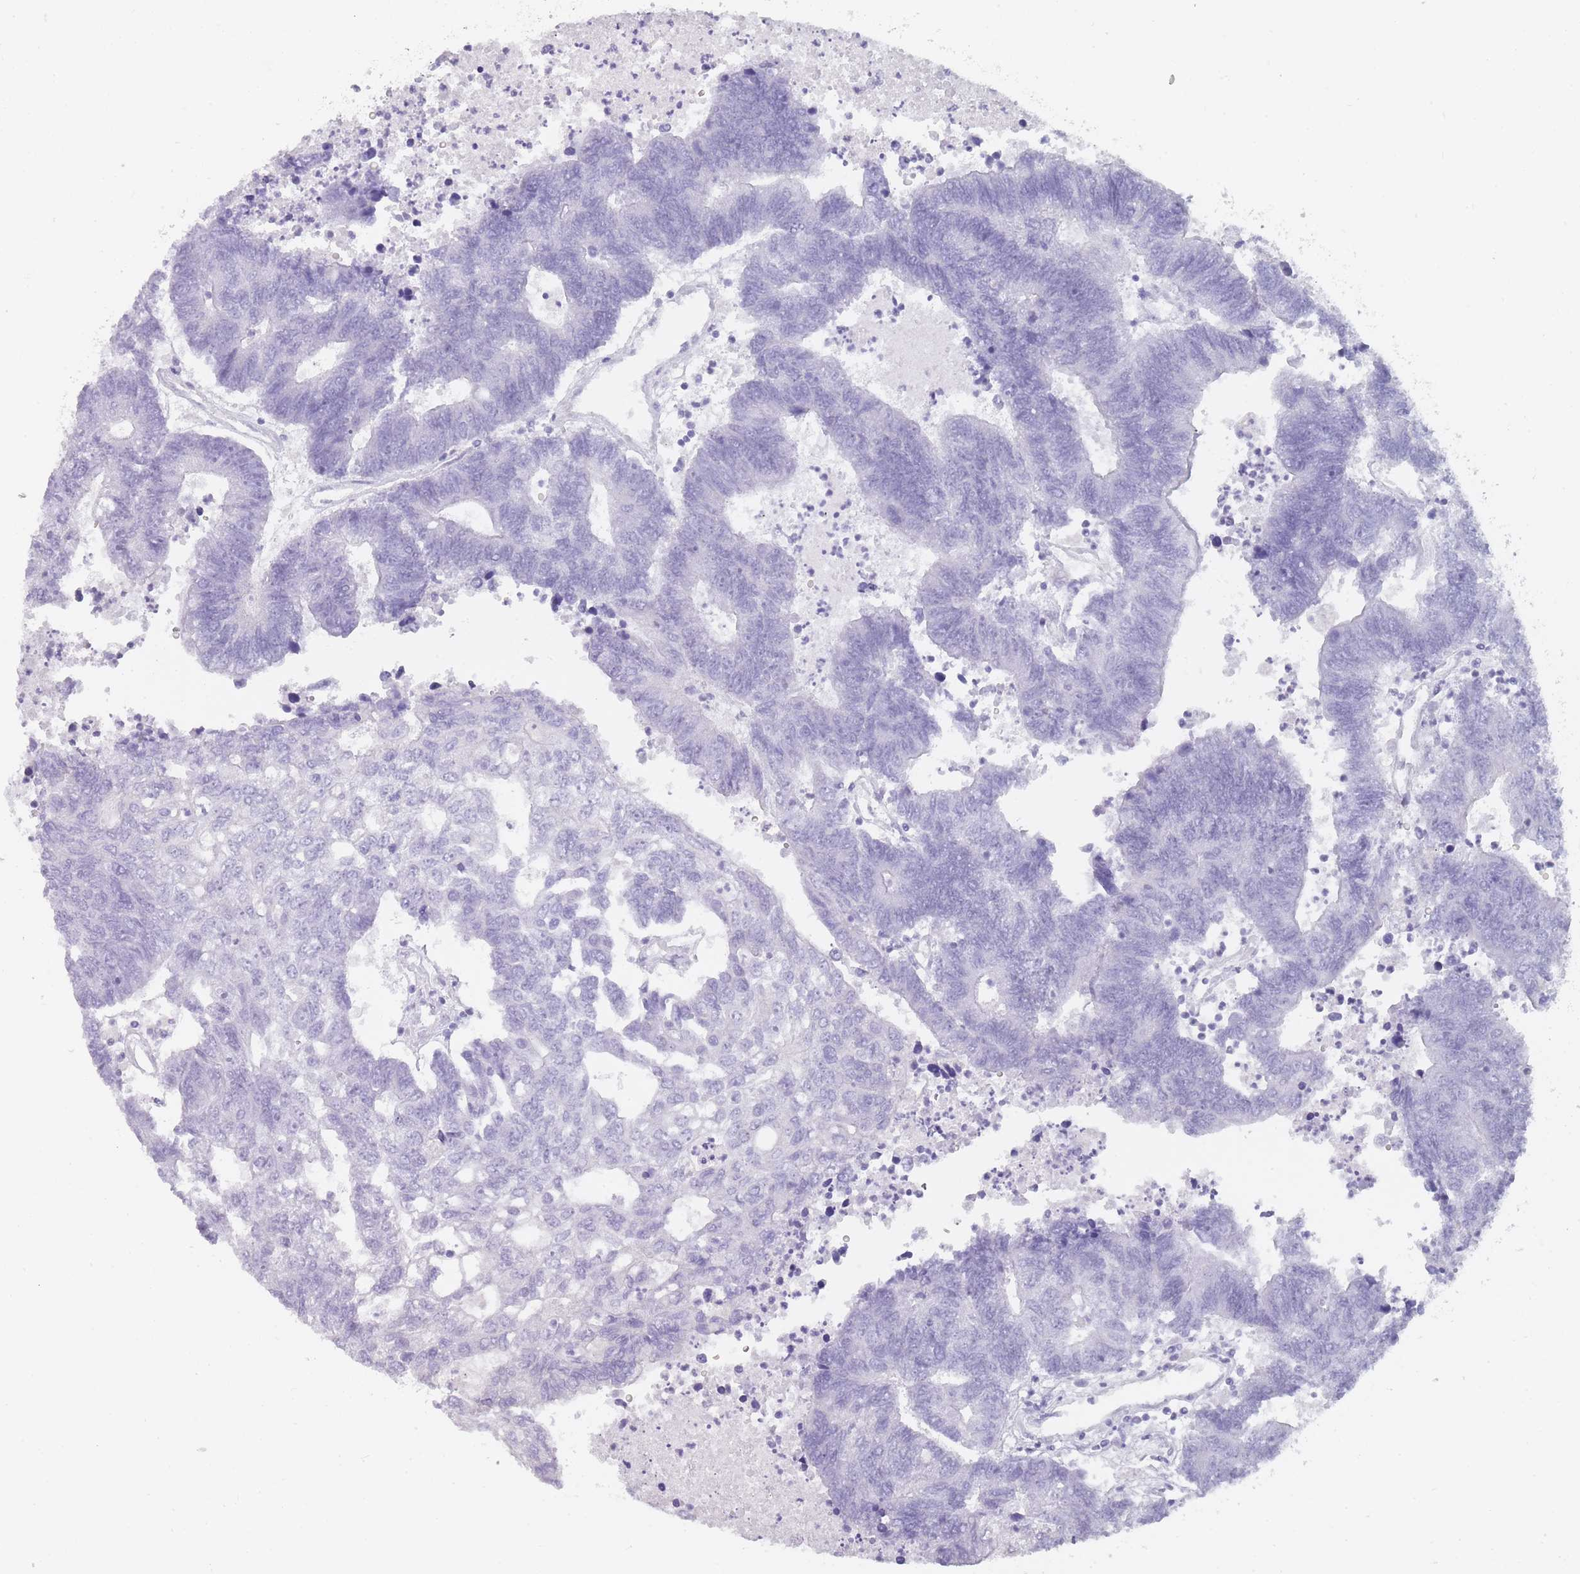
{"staining": {"intensity": "negative", "quantity": "none", "location": "none"}, "tissue": "colorectal cancer", "cell_type": "Tumor cells", "image_type": "cancer", "snomed": [{"axis": "morphology", "description": "Adenocarcinoma, NOS"}, {"axis": "topography", "description": "Colon"}], "caption": "Immunohistochemistry histopathology image of neoplastic tissue: human adenocarcinoma (colorectal) stained with DAB (3,3'-diaminobenzidine) shows no significant protein expression in tumor cells.", "gene": "TCP11", "patient": {"sex": "female", "age": 48}}